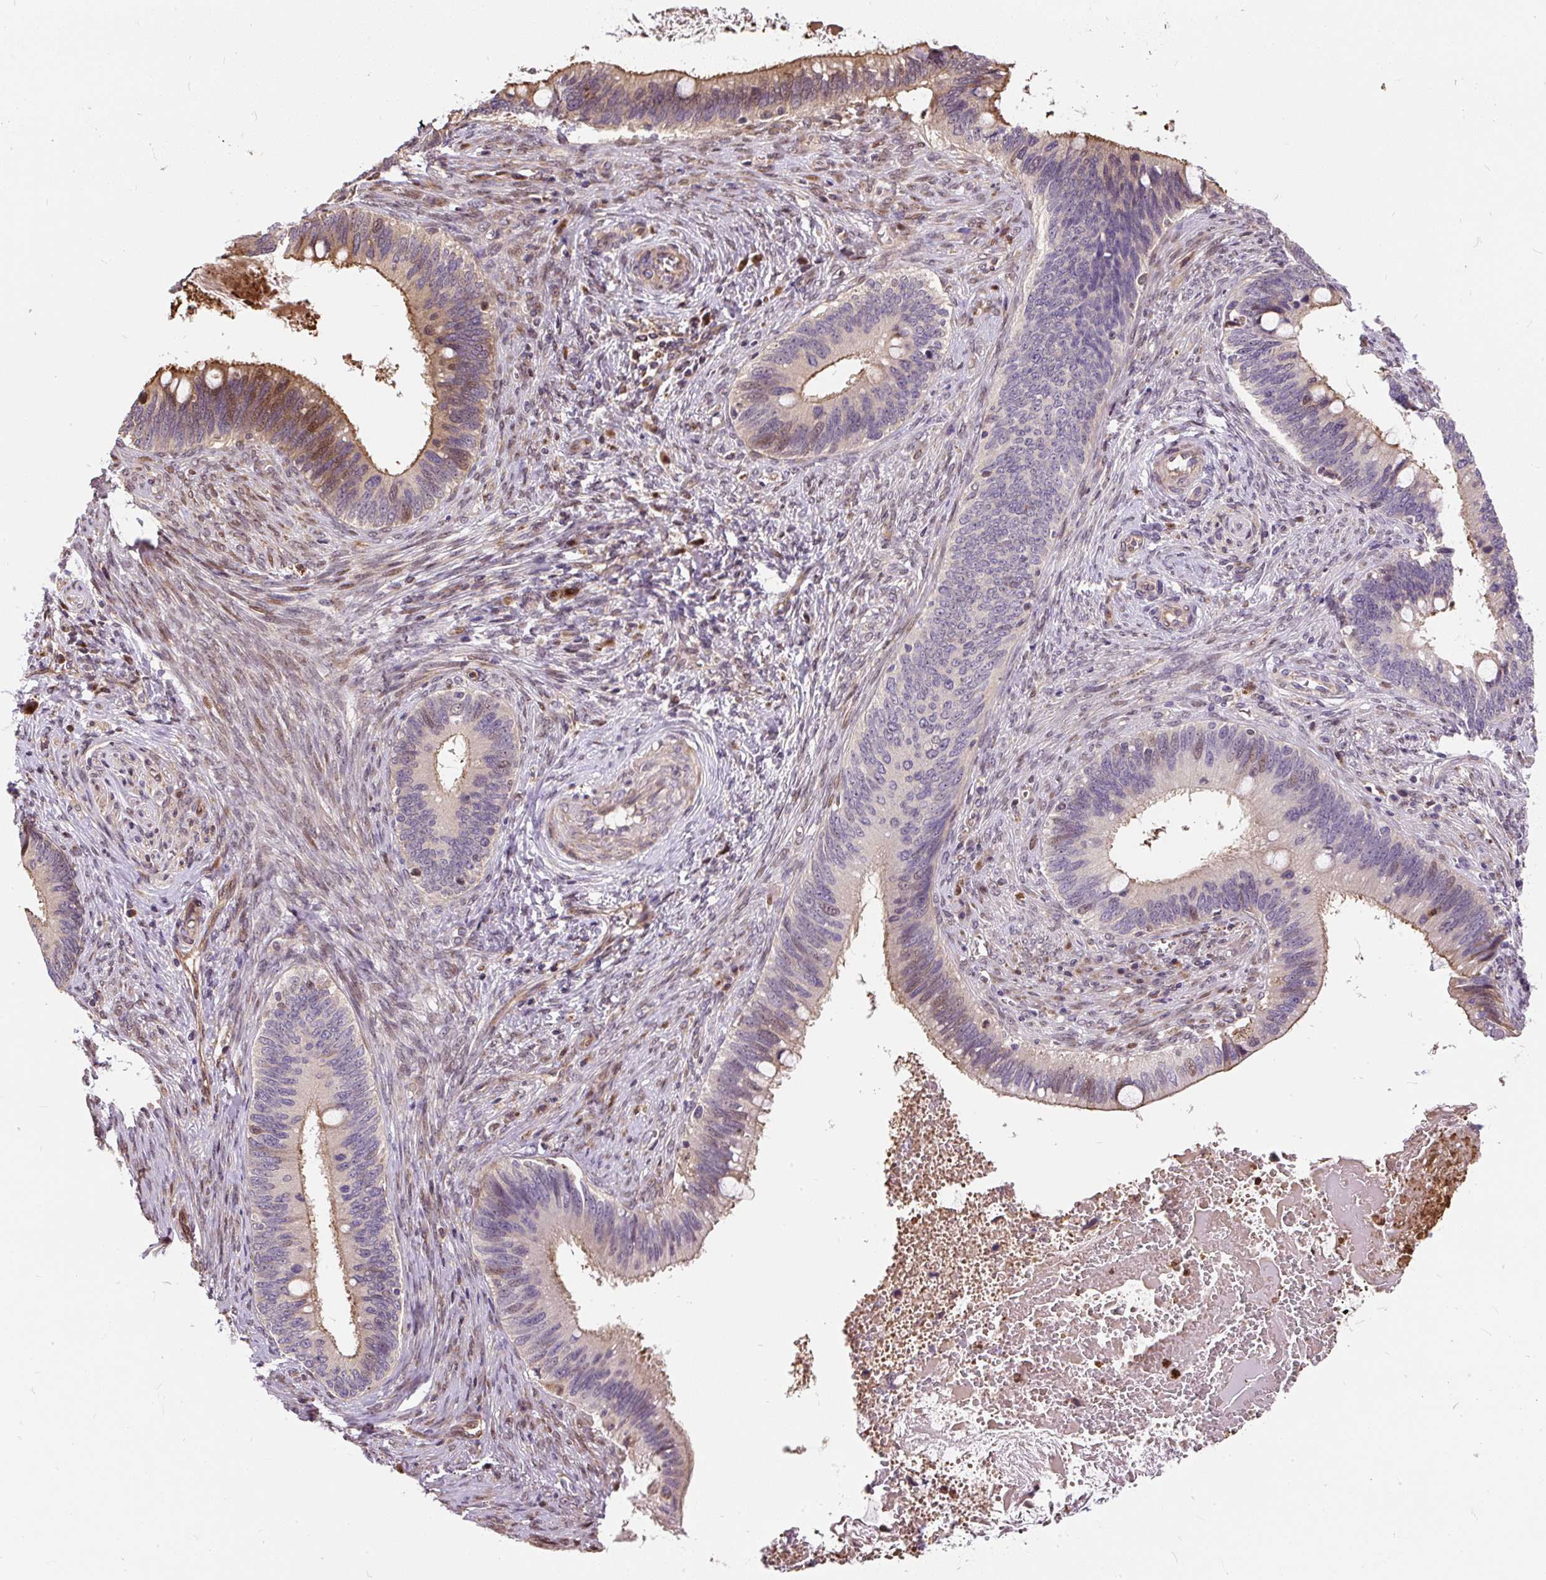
{"staining": {"intensity": "moderate", "quantity": "25%-75%", "location": "cytoplasmic/membranous,nuclear"}, "tissue": "cervical cancer", "cell_type": "Tumor cells", "image_type": "cancer", "snomed": [{"axis": "morphology", "description": "Adenocarcinoma, NOS"}, {"axis": "topography", "description": "Cervix"}], "caption": "An immunohistochemistry micrograph of neoplastic tissue is shown. Protein staining in brown labels moderate cytoplasmic/membranous and nuclear positivity in cervical adenocarcinoma within tumor cells.", "gene": "PUS7L", "patient": {"sex": "female", "age": 42}}